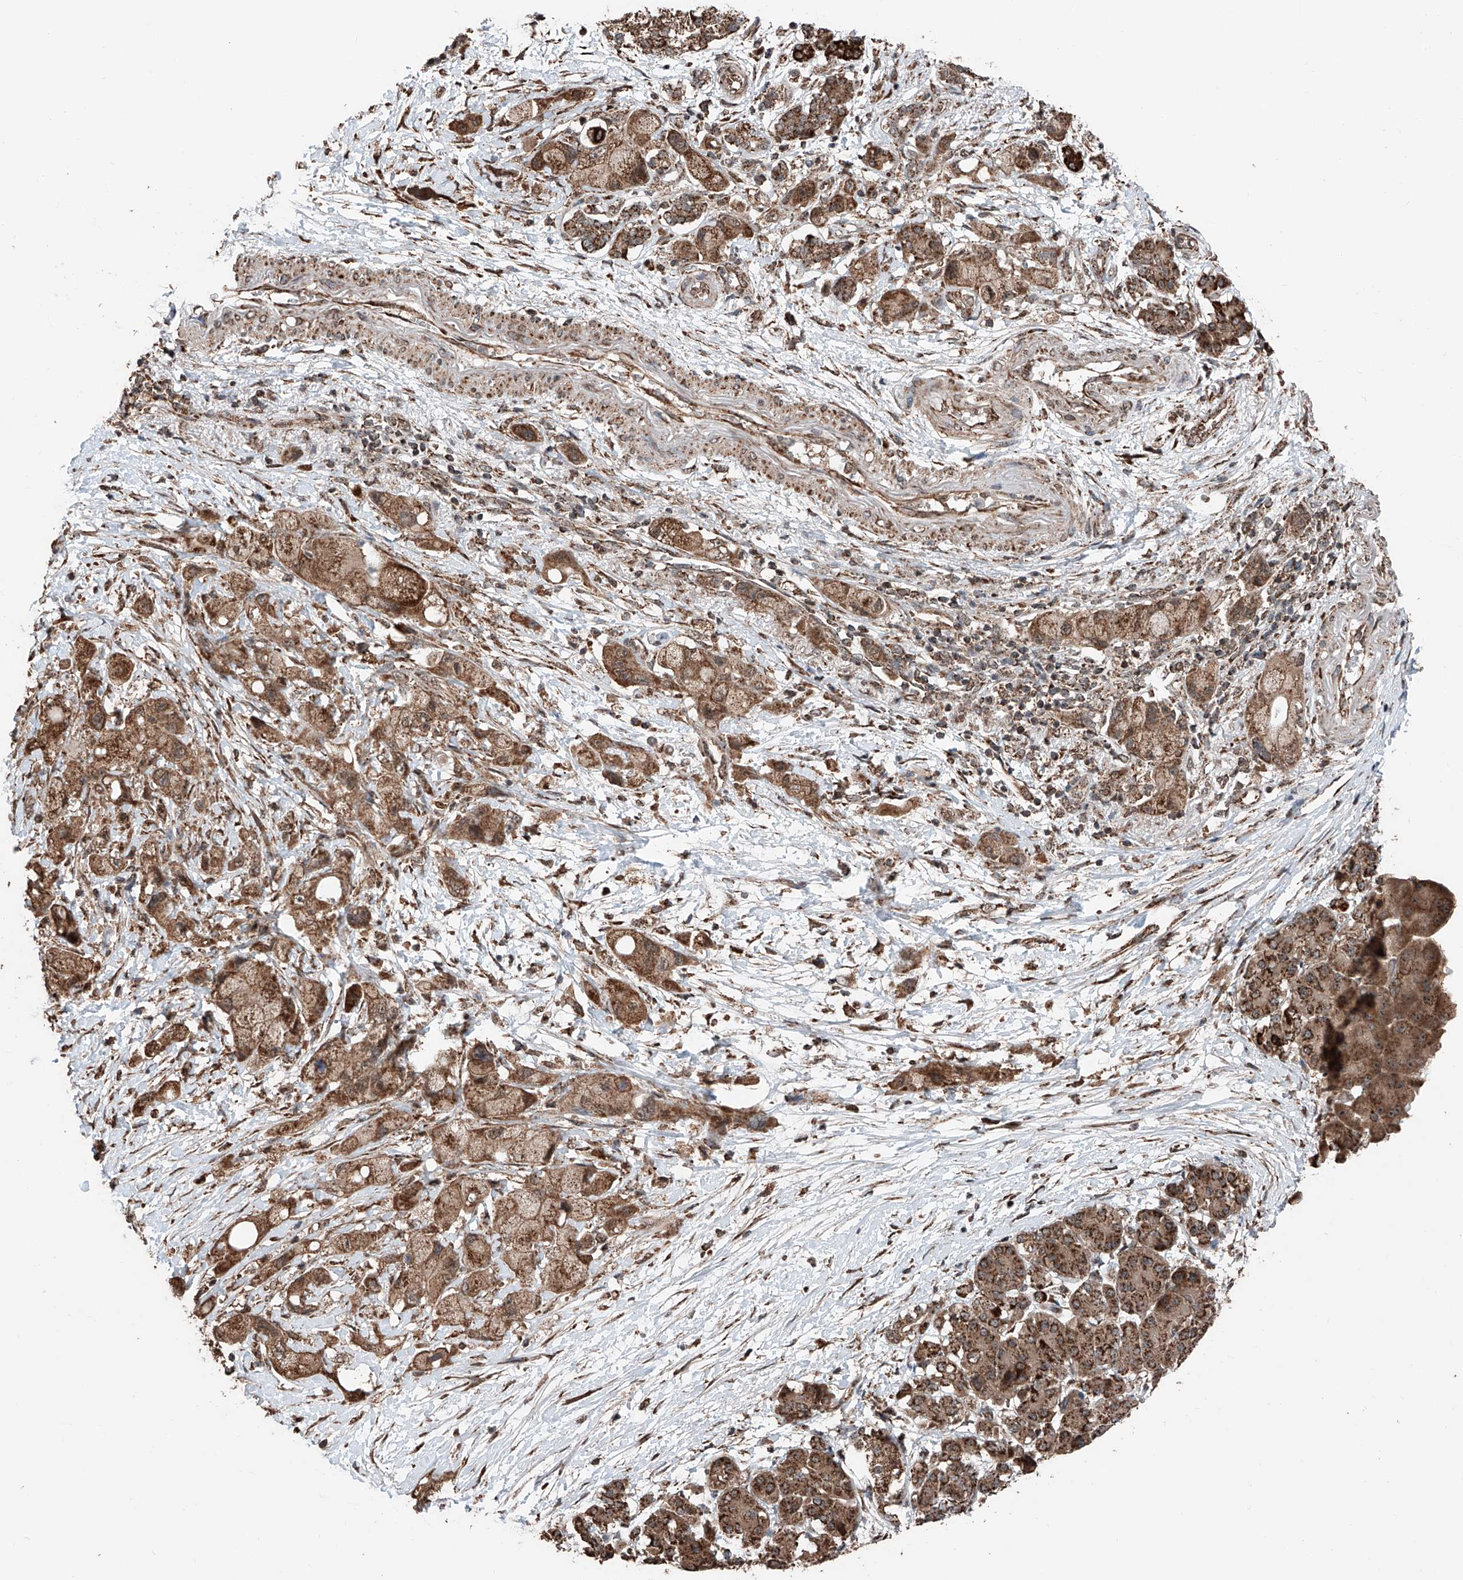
{"staining": {"intensity": "moderate", "quantity": ">75%", "location": "cytoplasmic/membranous"}, "tissue": "pancreatic cancer", "cell_type": "Tumor cells", "image_type": "cancer", "snomed": [{"axis": "morphology", "description": "Normal tissue, NOS"}, {"axis": "morphology", "description": "Adenocarcinoma, NOS"}, {"axis": "topography", "description": "Pancreas"}], "caption": "Adenocarcinoma (pancreatic) stained with DAB (3,3'-diaminobenzidine) immunohistochemistry (IHC) demonstrates medium levels of moderate cytoplasmic/membranous expression in about >75% of tumor cells.", "gene": "ZNF445", "patient": {"sex": "female", "age": 68}}